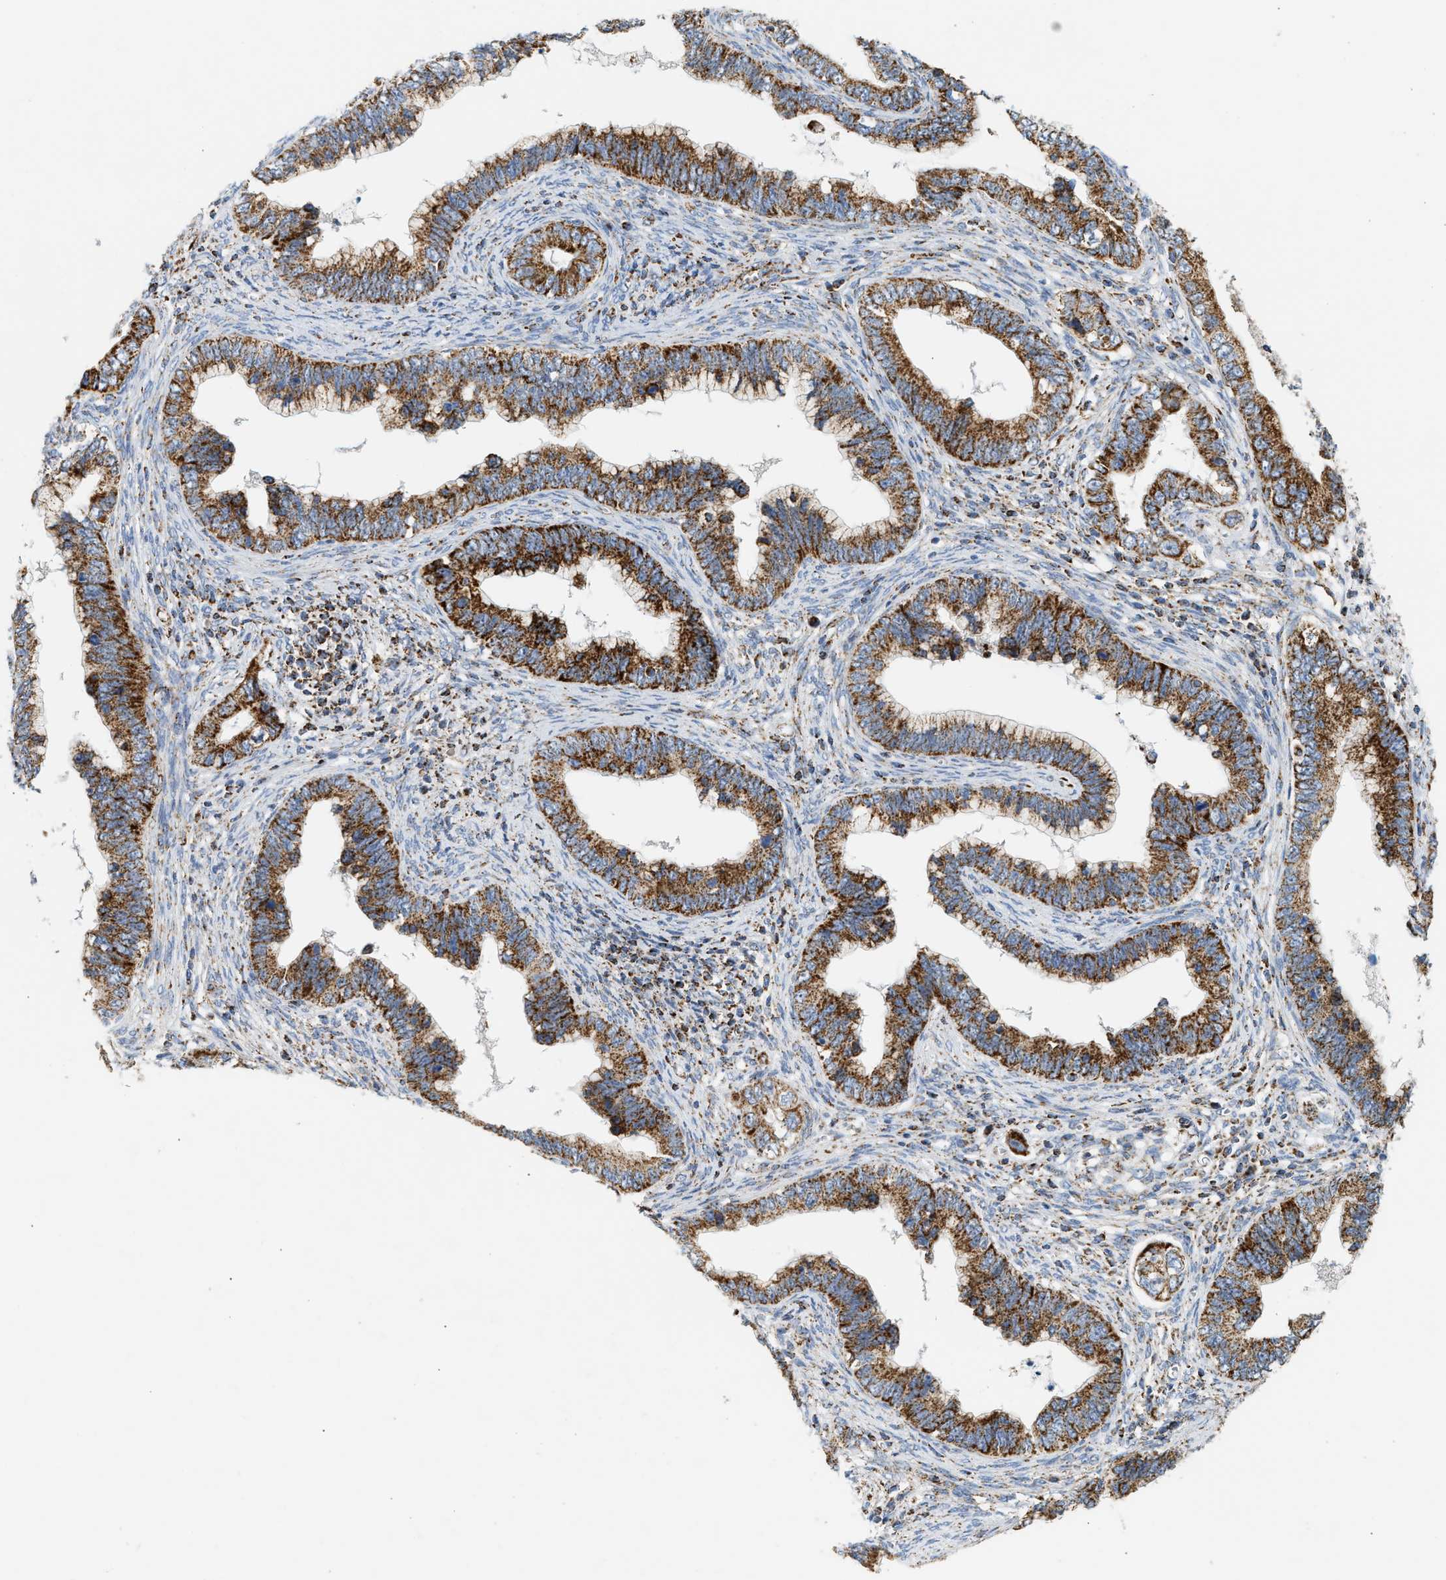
{"staining": {"intensity": "strong", "quantity": ">75%", "location": "cytoplasmic/membranous"}, "tissue": "cervical cancer", "cell_type": "Tumor cells", "image_type": "cancer", "snomed": [{"axis": "morphology", "description": "Adenocarcinoma, NOS"}, {"axis": "topography", "description": "Cervix"}], "caption": "Cervical cancer (adenocarcinoma) stained with immunohistochemistry (IHC) demonstrates strong cytoplasmic/membranous positivity in approximately >75% of tumor cells.", "gene": "OGDH", "patient": {"sex": "female", "age": 44}}